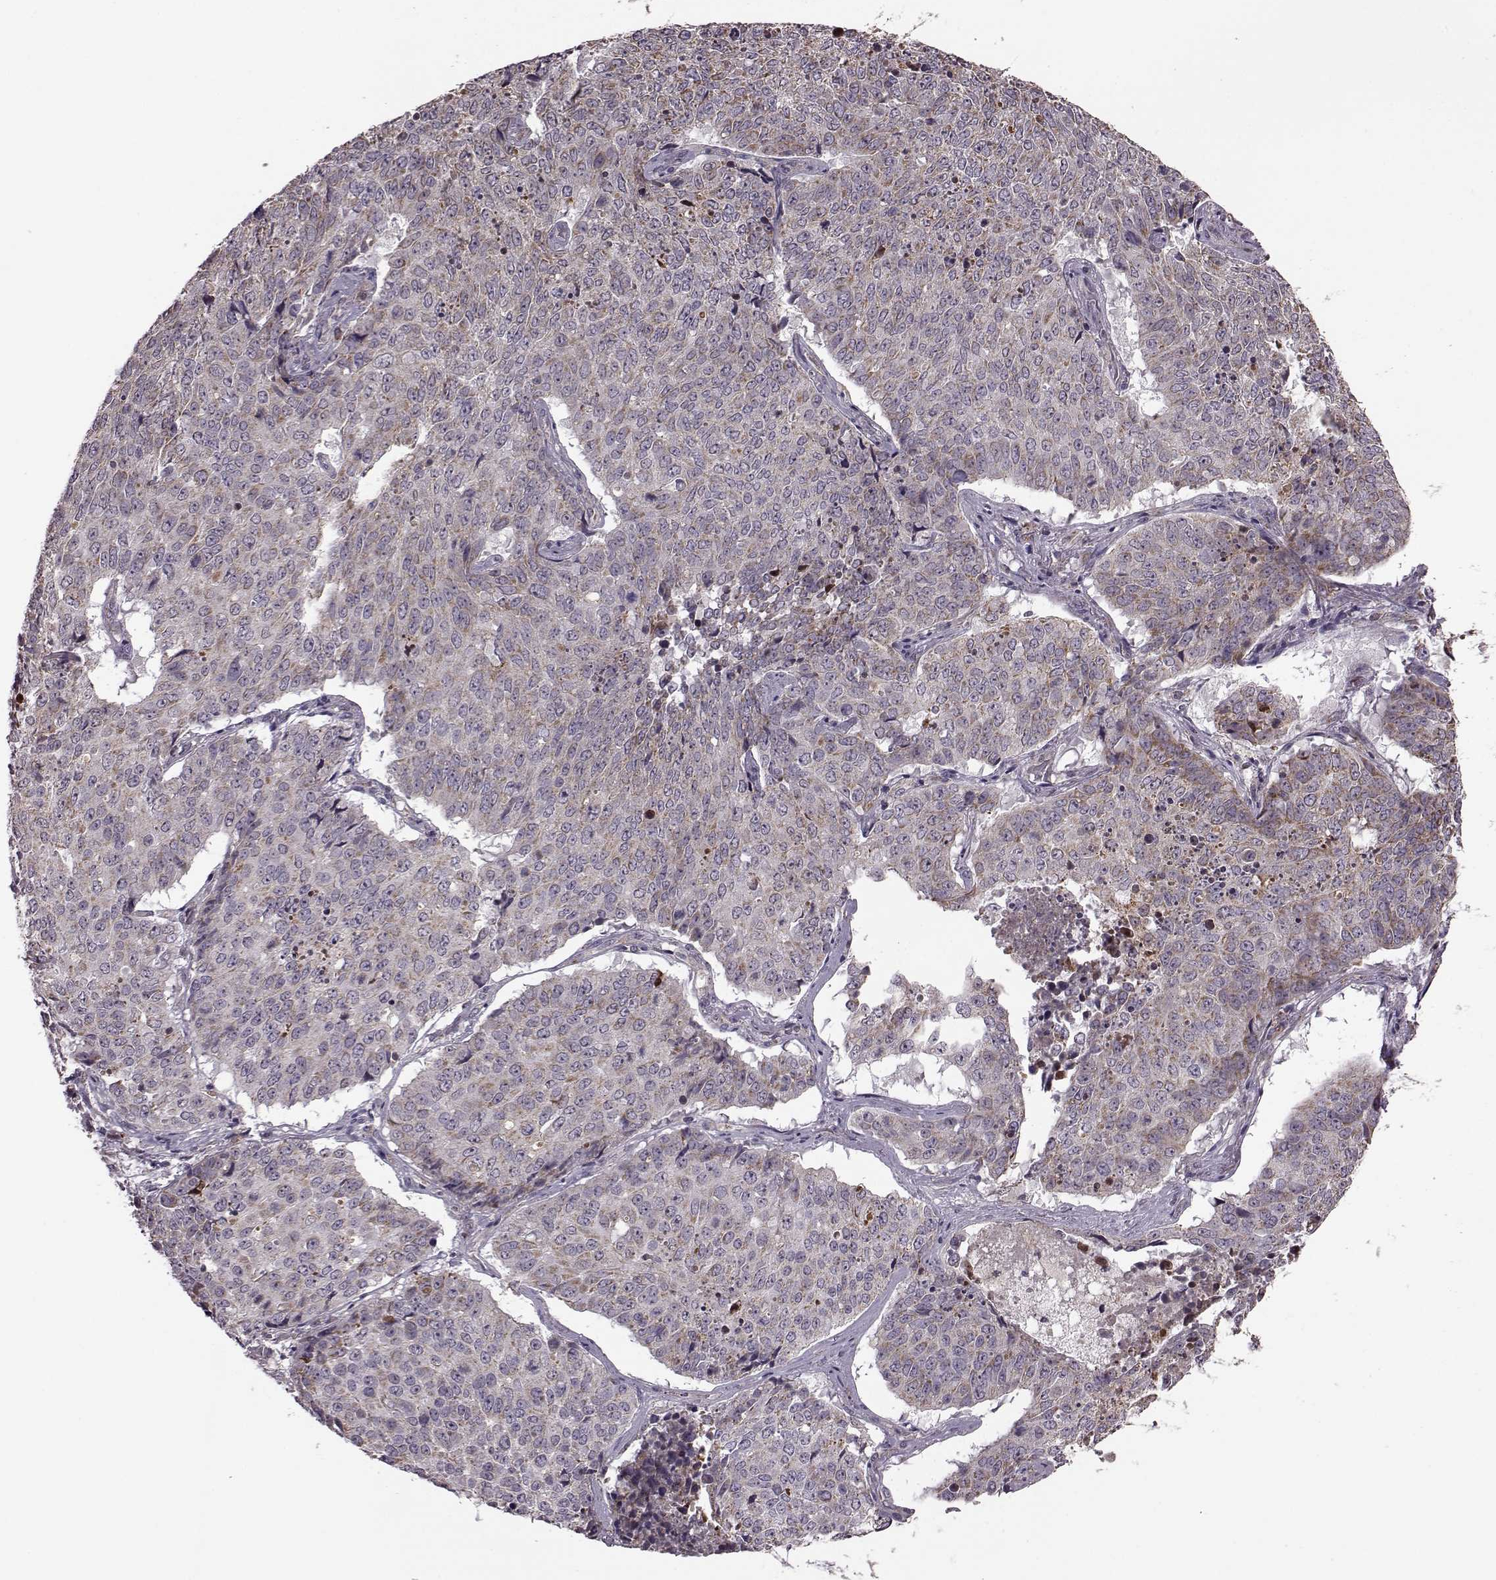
{"staining": {"intensity": "weak", "quantity": ">75%", "location": "cytoplasmic/membranous"}, "tissue": "lung cancer", "cell_type": "Tumor cells", "image_type": "cancer", "snomed": [{"axis": "morphology", "description": "Normal tissue, NOS"}, {"axis": "morphology", "description": "Squamous cell carcinoma, NOS"}, {"axis": "topography", "description": "Bronchus"}, {"axis": "topography", "description": "Lung"}], "caption": "Lung cancer (squamous cell carcinoma) tissue reveals weak cytoplasmic/membranous positivity in approximately >75% of tumor cells", "gene": "PUDP", "patient": {"sex": "male", "age": 64}}